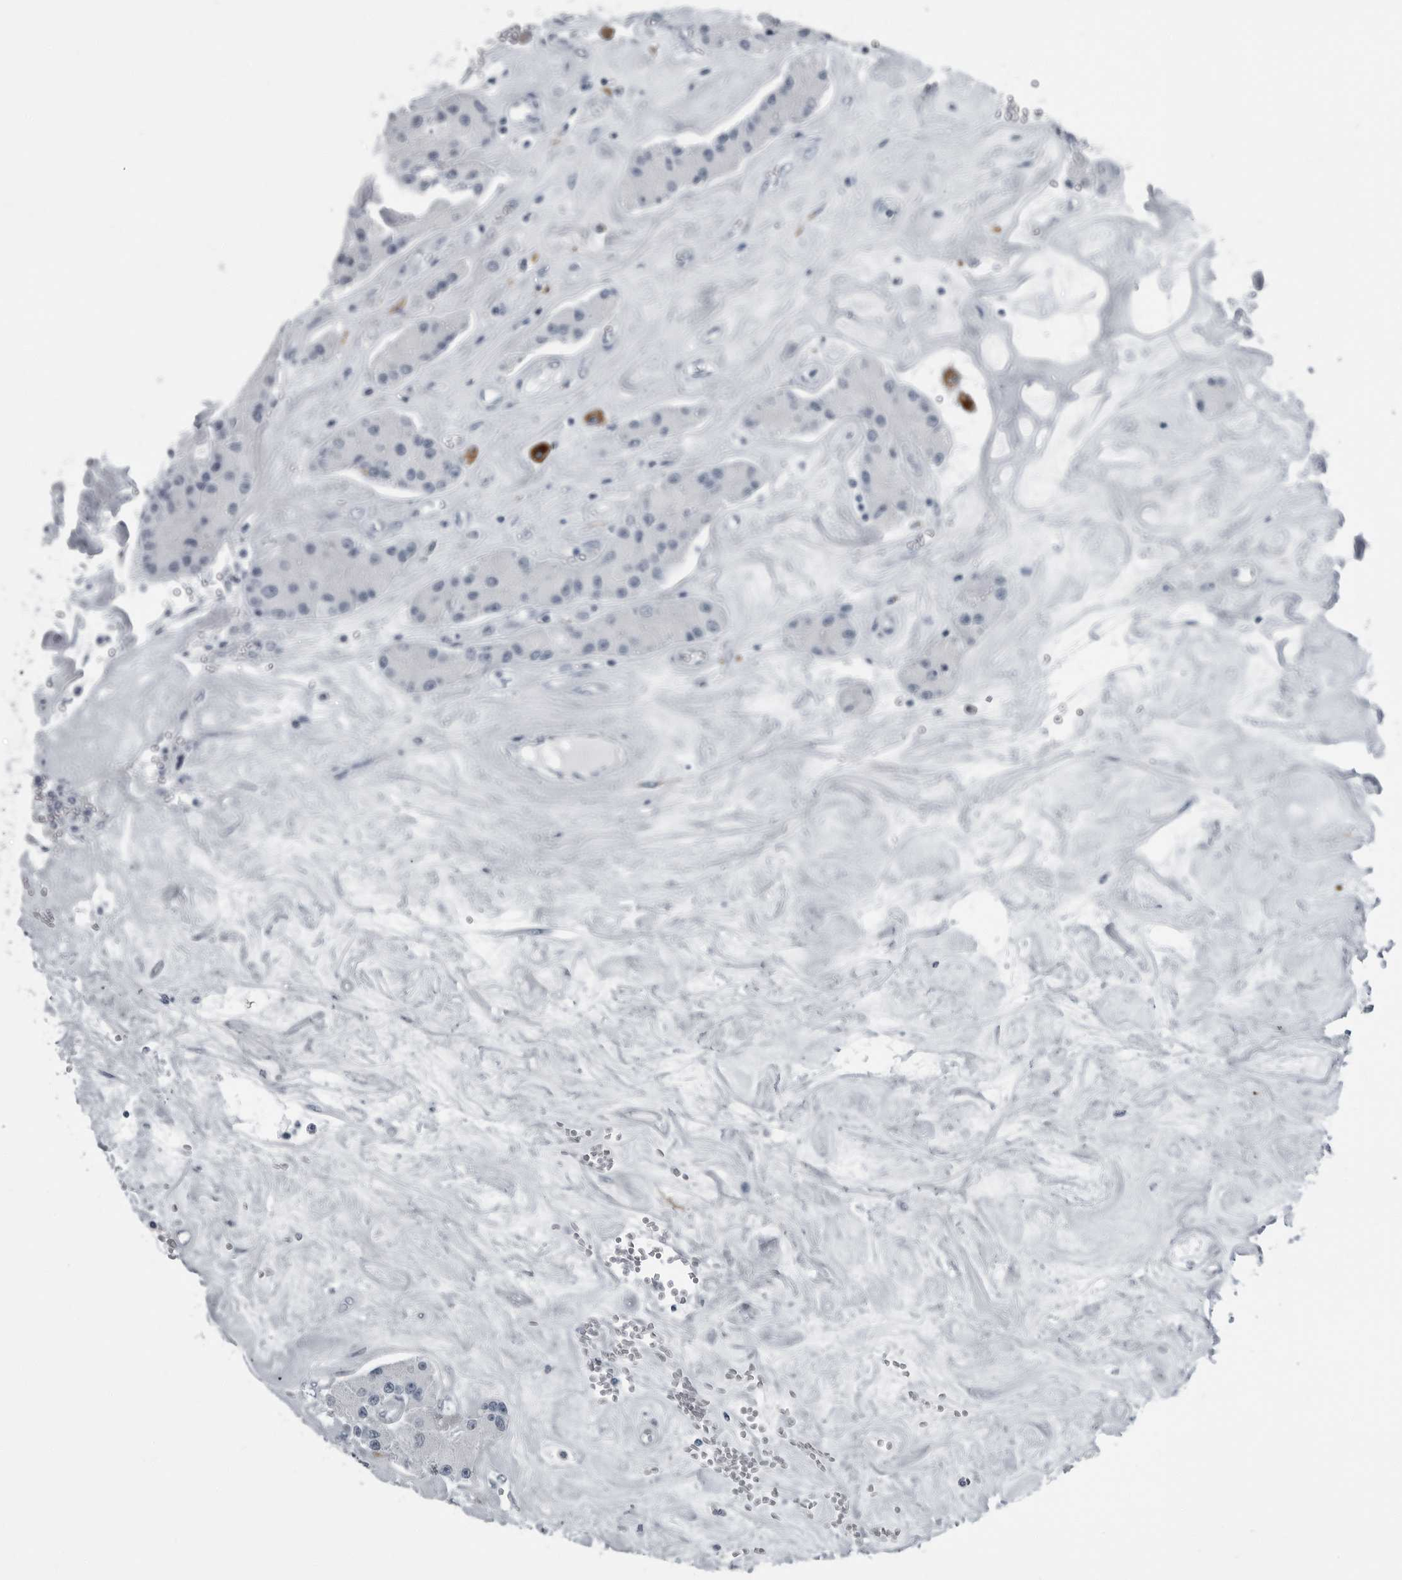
{"staining": {"intensity": "negative", "quantity": "none", "location": "none"}, "tissue": "carcinoid", "cell_type": "Tumor cells", "image_type": "cancer", "snomed": [{"axis": "morphology", "description": "Carcinoid, malignant, NOS"}, {"axis": "topography", "description": "Pancreas"}], "caption": "An immunohistochemistry (IHC) micrograph of malignant carcinoid is shown. There is no staining in tumor cells of malignant carcinoid. (DAB immunohistochemistry (IHC), high magnification).", "gene": "PDCD11", "patient": {"sex": "male", "age": 41}}